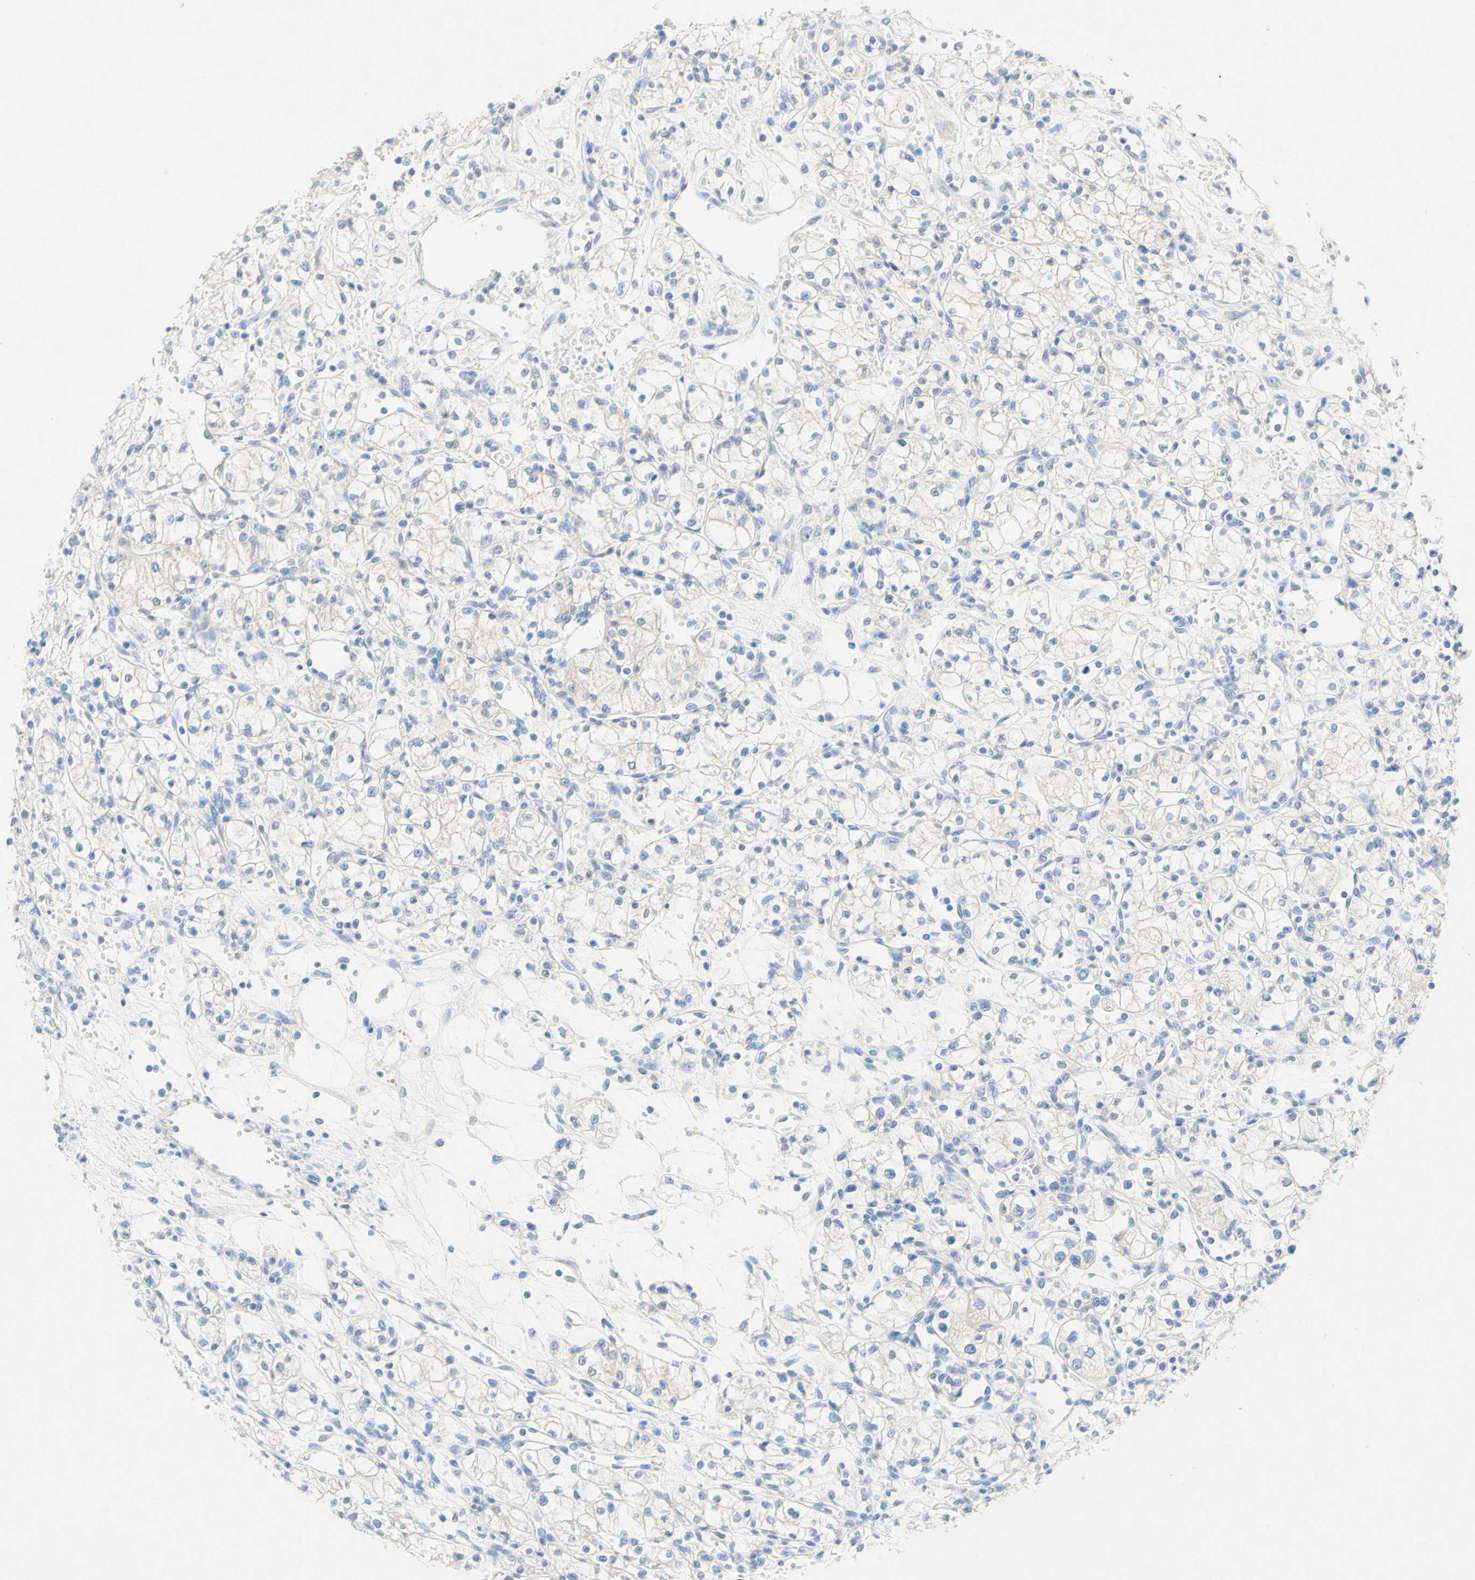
{"staining": {"intensity": "negative", "quantity": "none", "location": "none"}, "tissue": "renal cancer", "cell_type": "Tumor cells", "image_type": "cancer", "snomed": [{"axis": "morphology", "description": "Normal tissue, NOS"}, {"axis": "morphology", "description": "Adenocarcinoma, NOS"}, {"axis": "topography", "description": "Kidney"}], "caption": "Renal adenocarcinoma was stained to show a protein in brown. There is no significant staining in tumor cells.", "gene": "SLC46A1", "patient": {"sex": "male", "age": 59}}